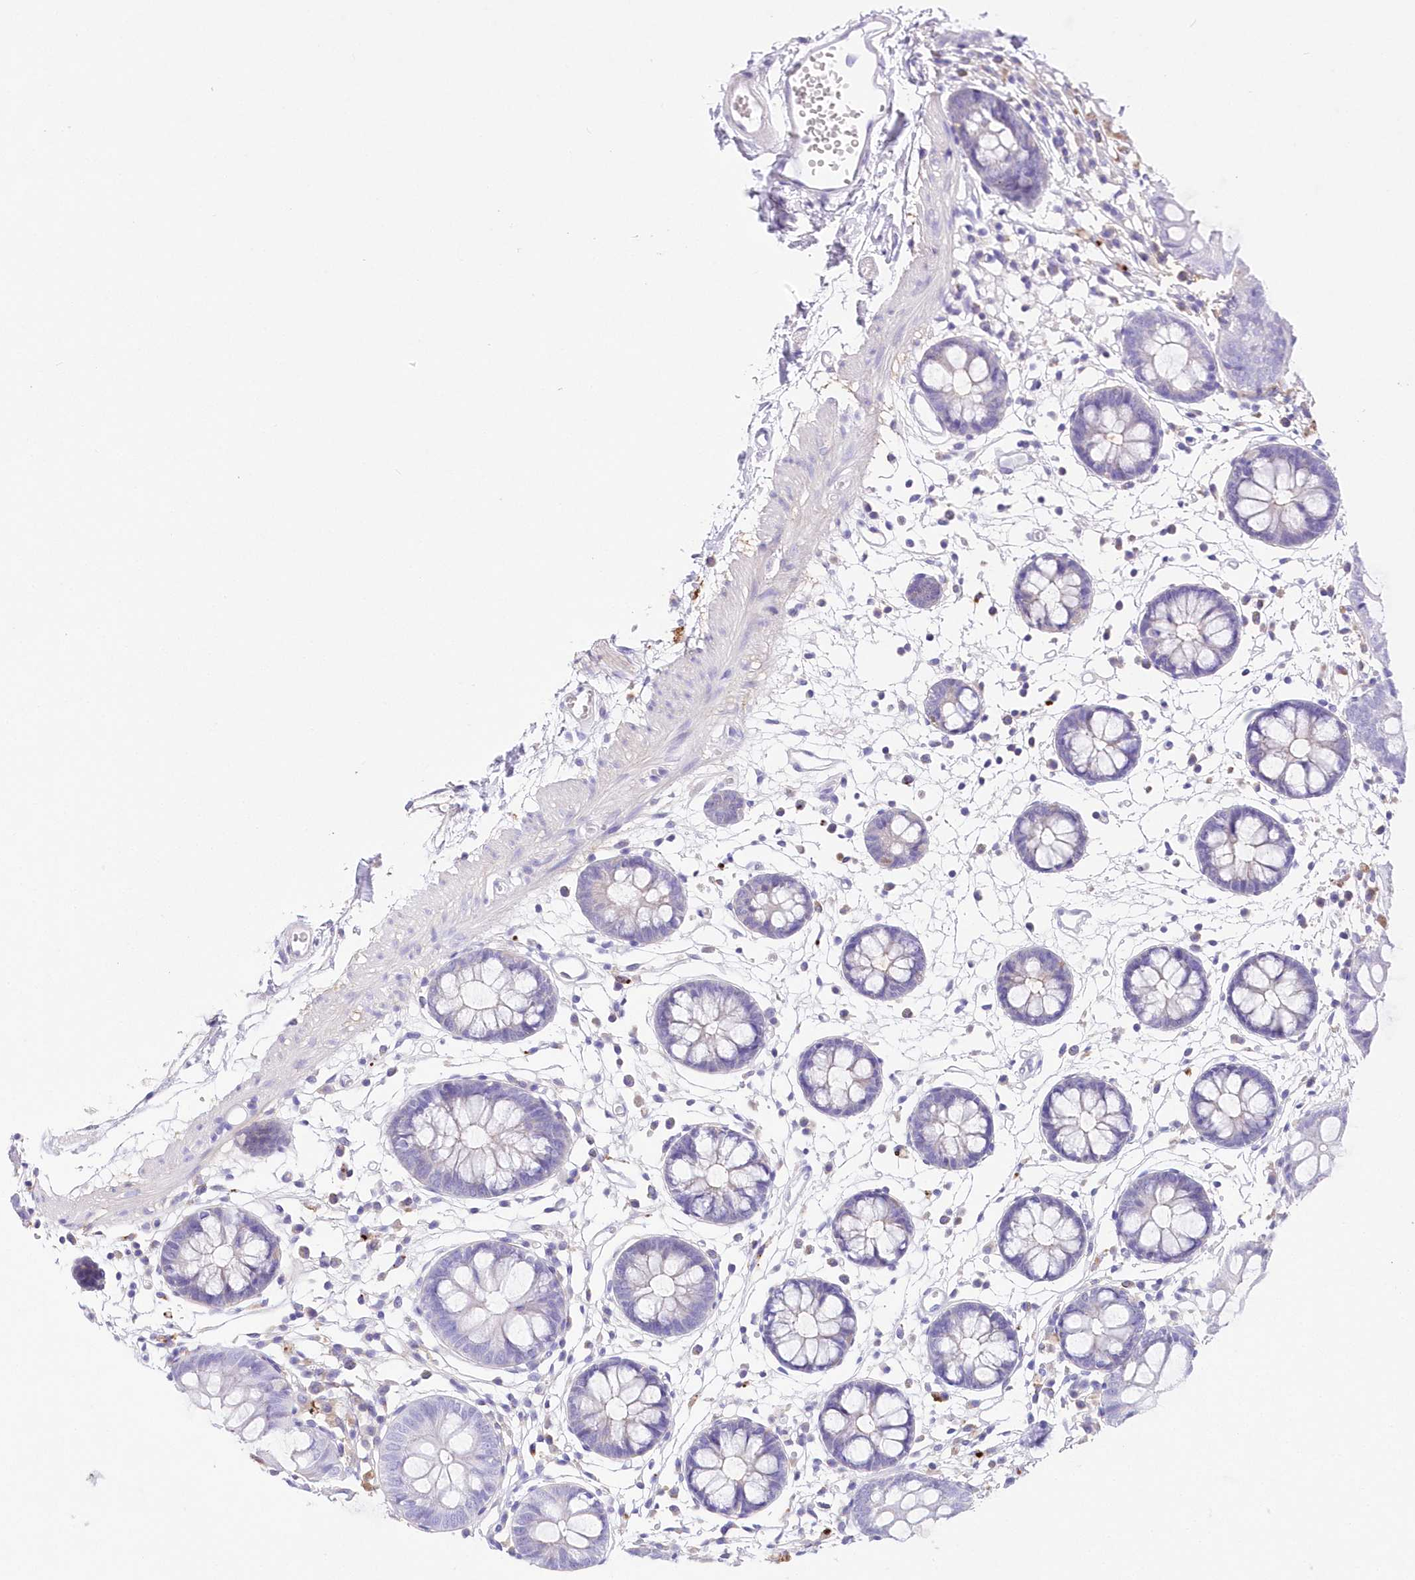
{"staining": {"intensity": "negative", "quantity": "none", "location": "none"}, "tissue": "colon", "cell_type": "Endothelial cells", "image_type": "normal", "snomed": [{"axis": "morphology", "description": "Normal tissue, NOS"}, {"axis": "topography", "description": "Colon"}], "caption": "IHC photomicrograph of normal colon: human colon stained with DAB reveals no significant protein positivity in endothelial cells. The staining is performed using DAB (3,3'-diaminobenzidine) brown chromogen with nuclei counter-stained in using hematoxylin.", "gene": "DNAJC19", "patient": {"sex": "male", "age": 56}}